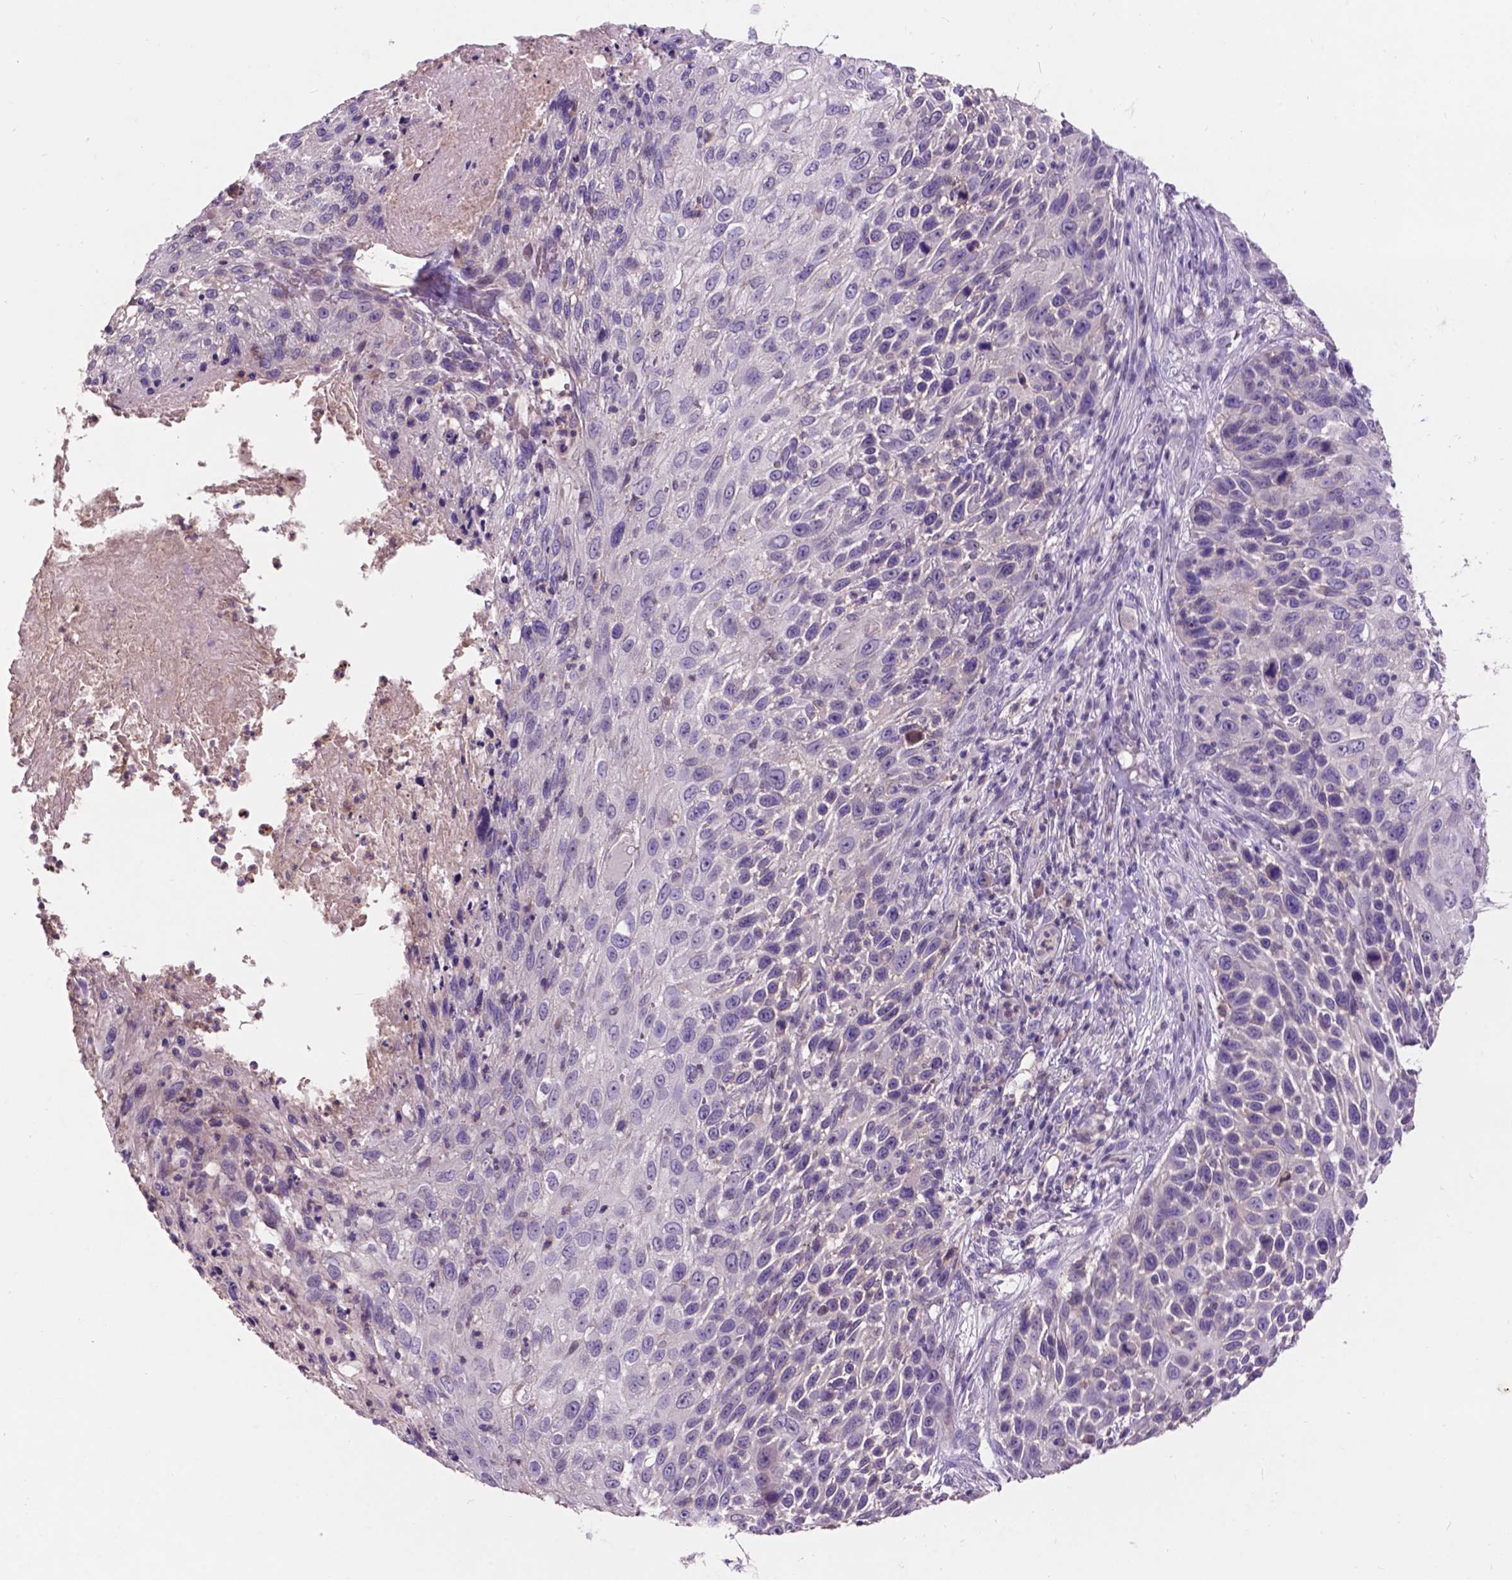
{"staining": {"intensity": "negative", "quantity": "none", "location": "none"}, "tissue": "skin cancer", "cell_type": "Tumor cells", "image_type": "cancer", "snomed": [{"axis": "morphology", "description": "Squamous cell carcinoma, NOS"}, {"axis": "topography", "description": "Skin"}], "caption": "Protein analysis of squamous cell carcinoma (skin) displays no significant expression in tumor cells.", "gene": "PLSCR1", "patient": {"sex": "male", "age": 92}}